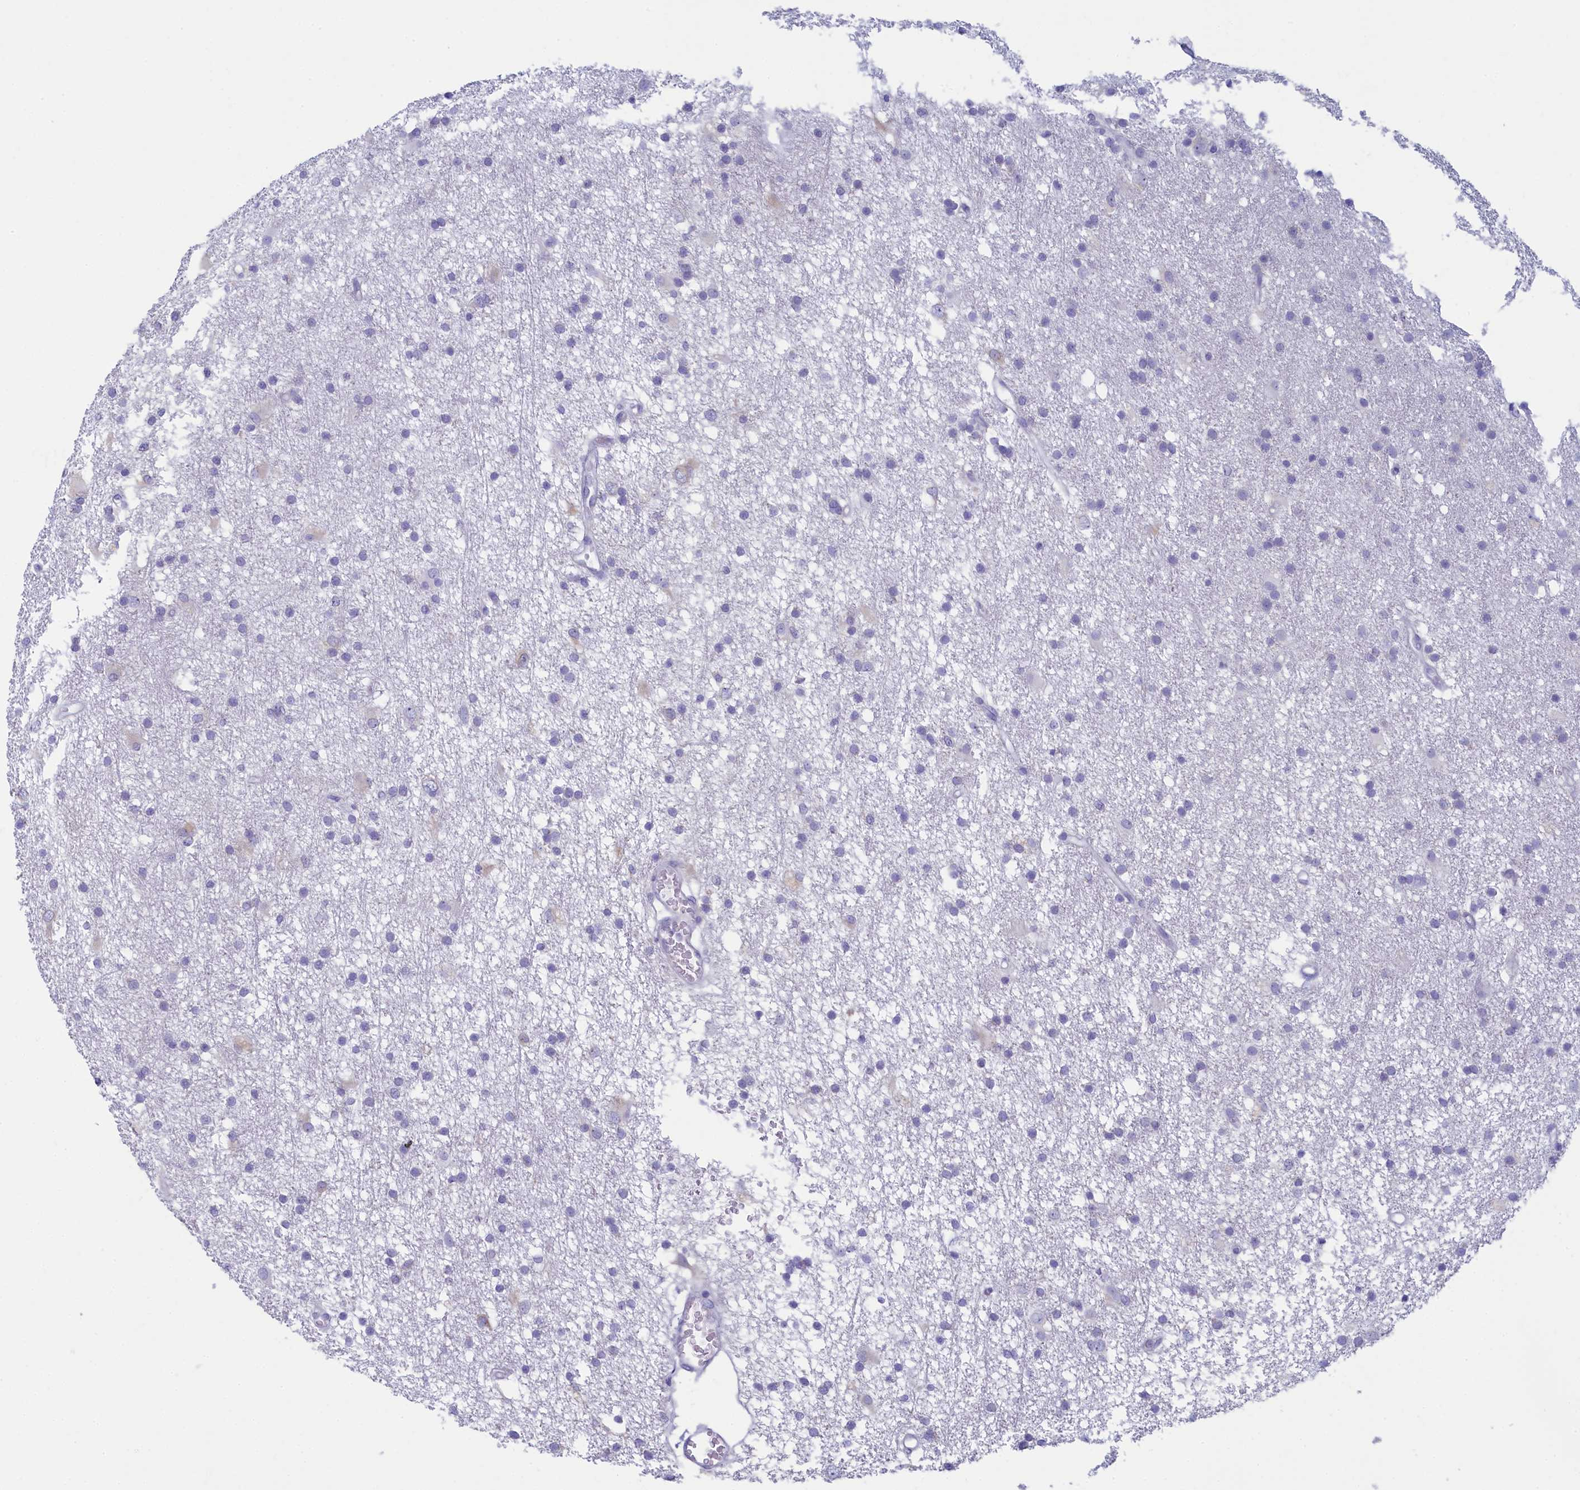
{"staining": {"intensity": "negative", "quantity": "none", "location": "none"}, "tissue": "glioma", "cell_type": "Tumor cells", "image_type": "cancer", "snomed": [{"axis": "morphology", "description": "Glioma, malignant, High grade"}, {"axis": "topography", "description": "Brain"}], "caption": "Tumor cells show no significant staining in malignant high-grade glioma.", "gene": "SKA3", "patient": {"sex": "male", "age": 77}}